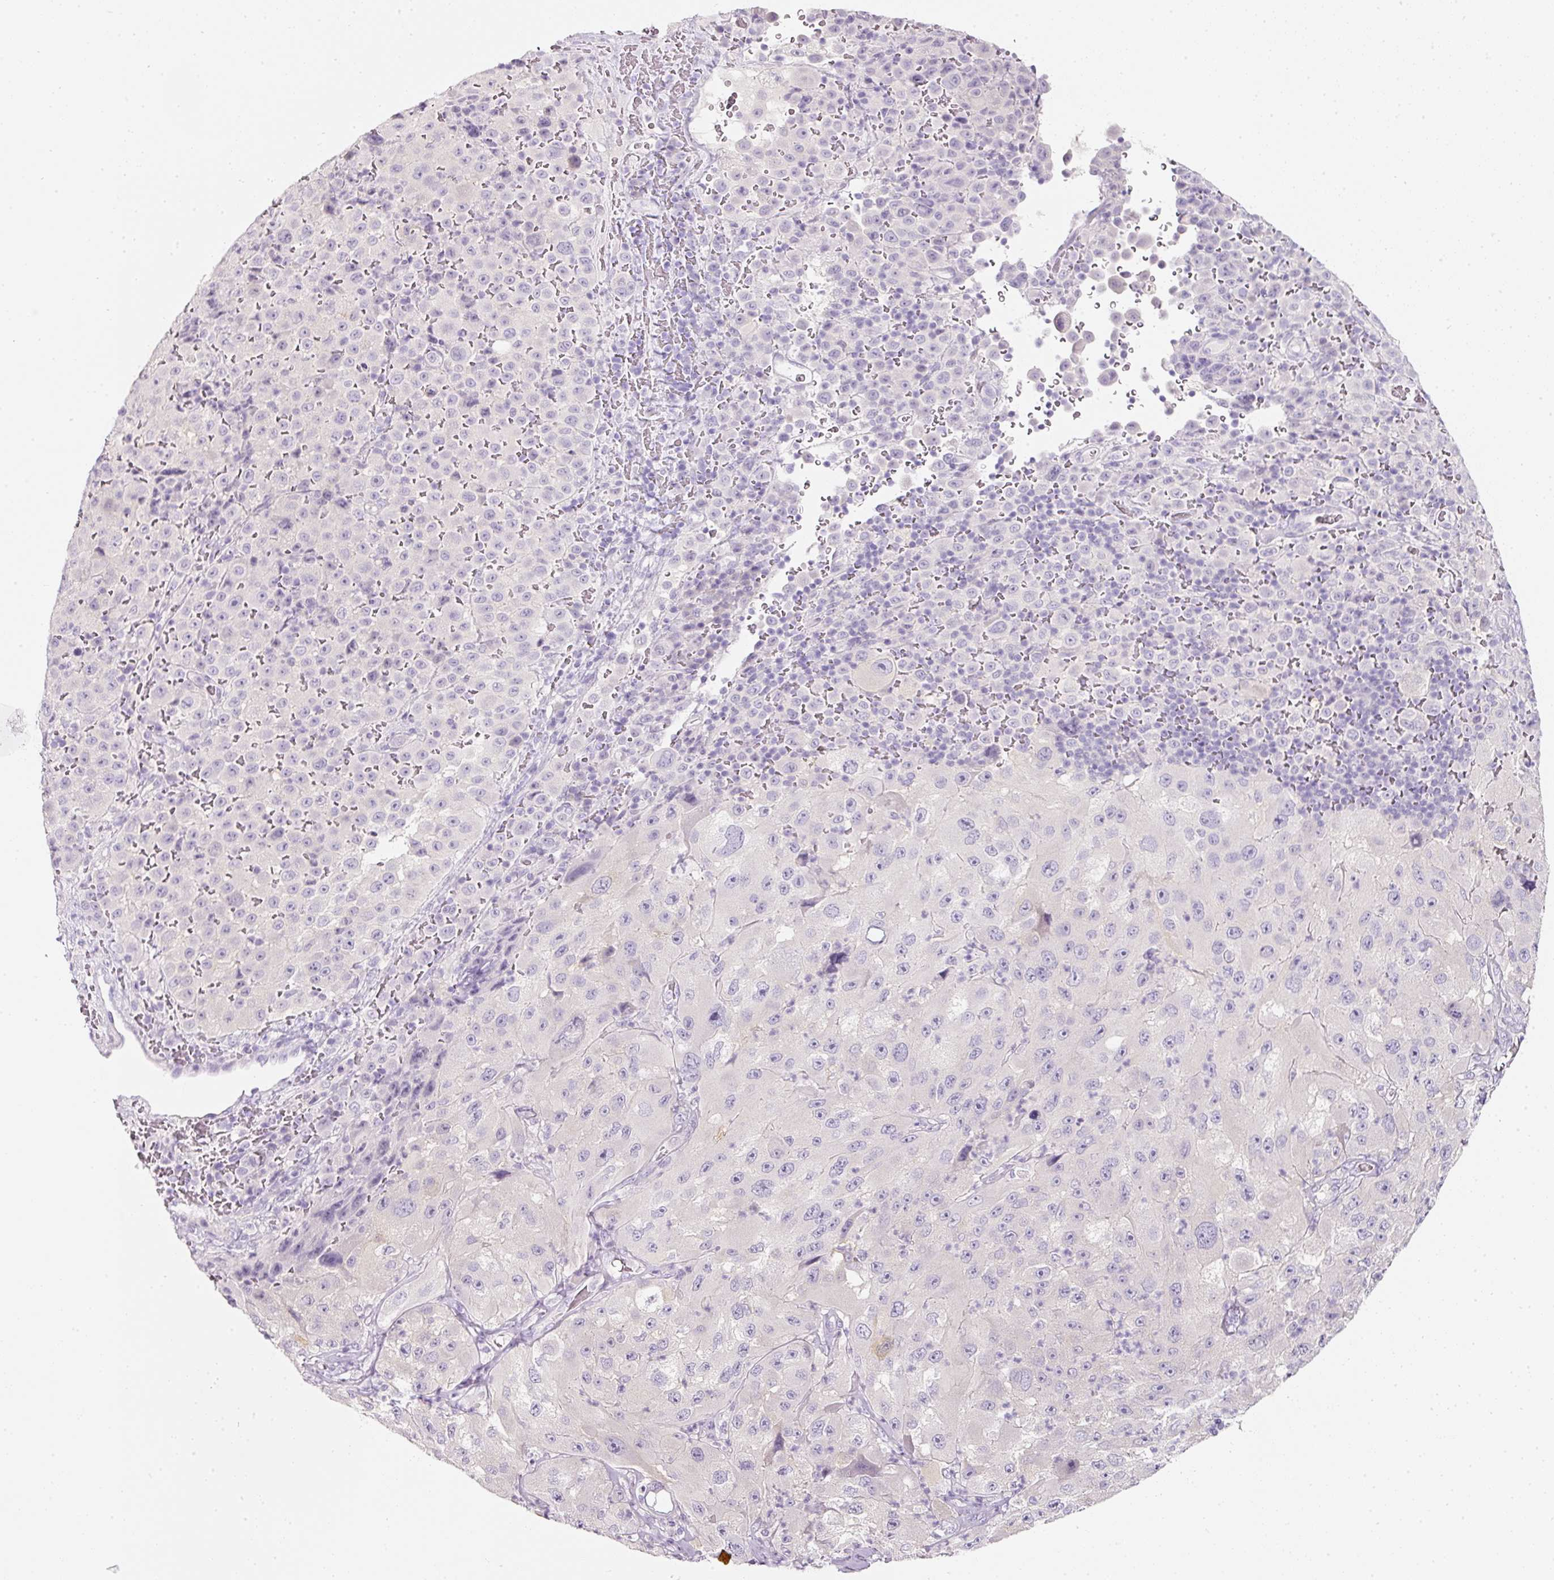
{"staining": {"intensity": "negative", "quantity": "none", "location": "none"}, "tissue": "melanoma", "cell_type": "Tumor cells", "image_type": "cancer", "snomed": [{"axis": "morphology", "description": "Malignant melanoma, Metastatic site"}, {"axis": "topography", "description": "Lymph node"}], "caption": "This is a image of immunohistochemistry (IHC) staining of melanoma, which shows no positivity in tumor cells.", "gene": "SLC2A2", "patient": {"sex": "male", "age": 62}}